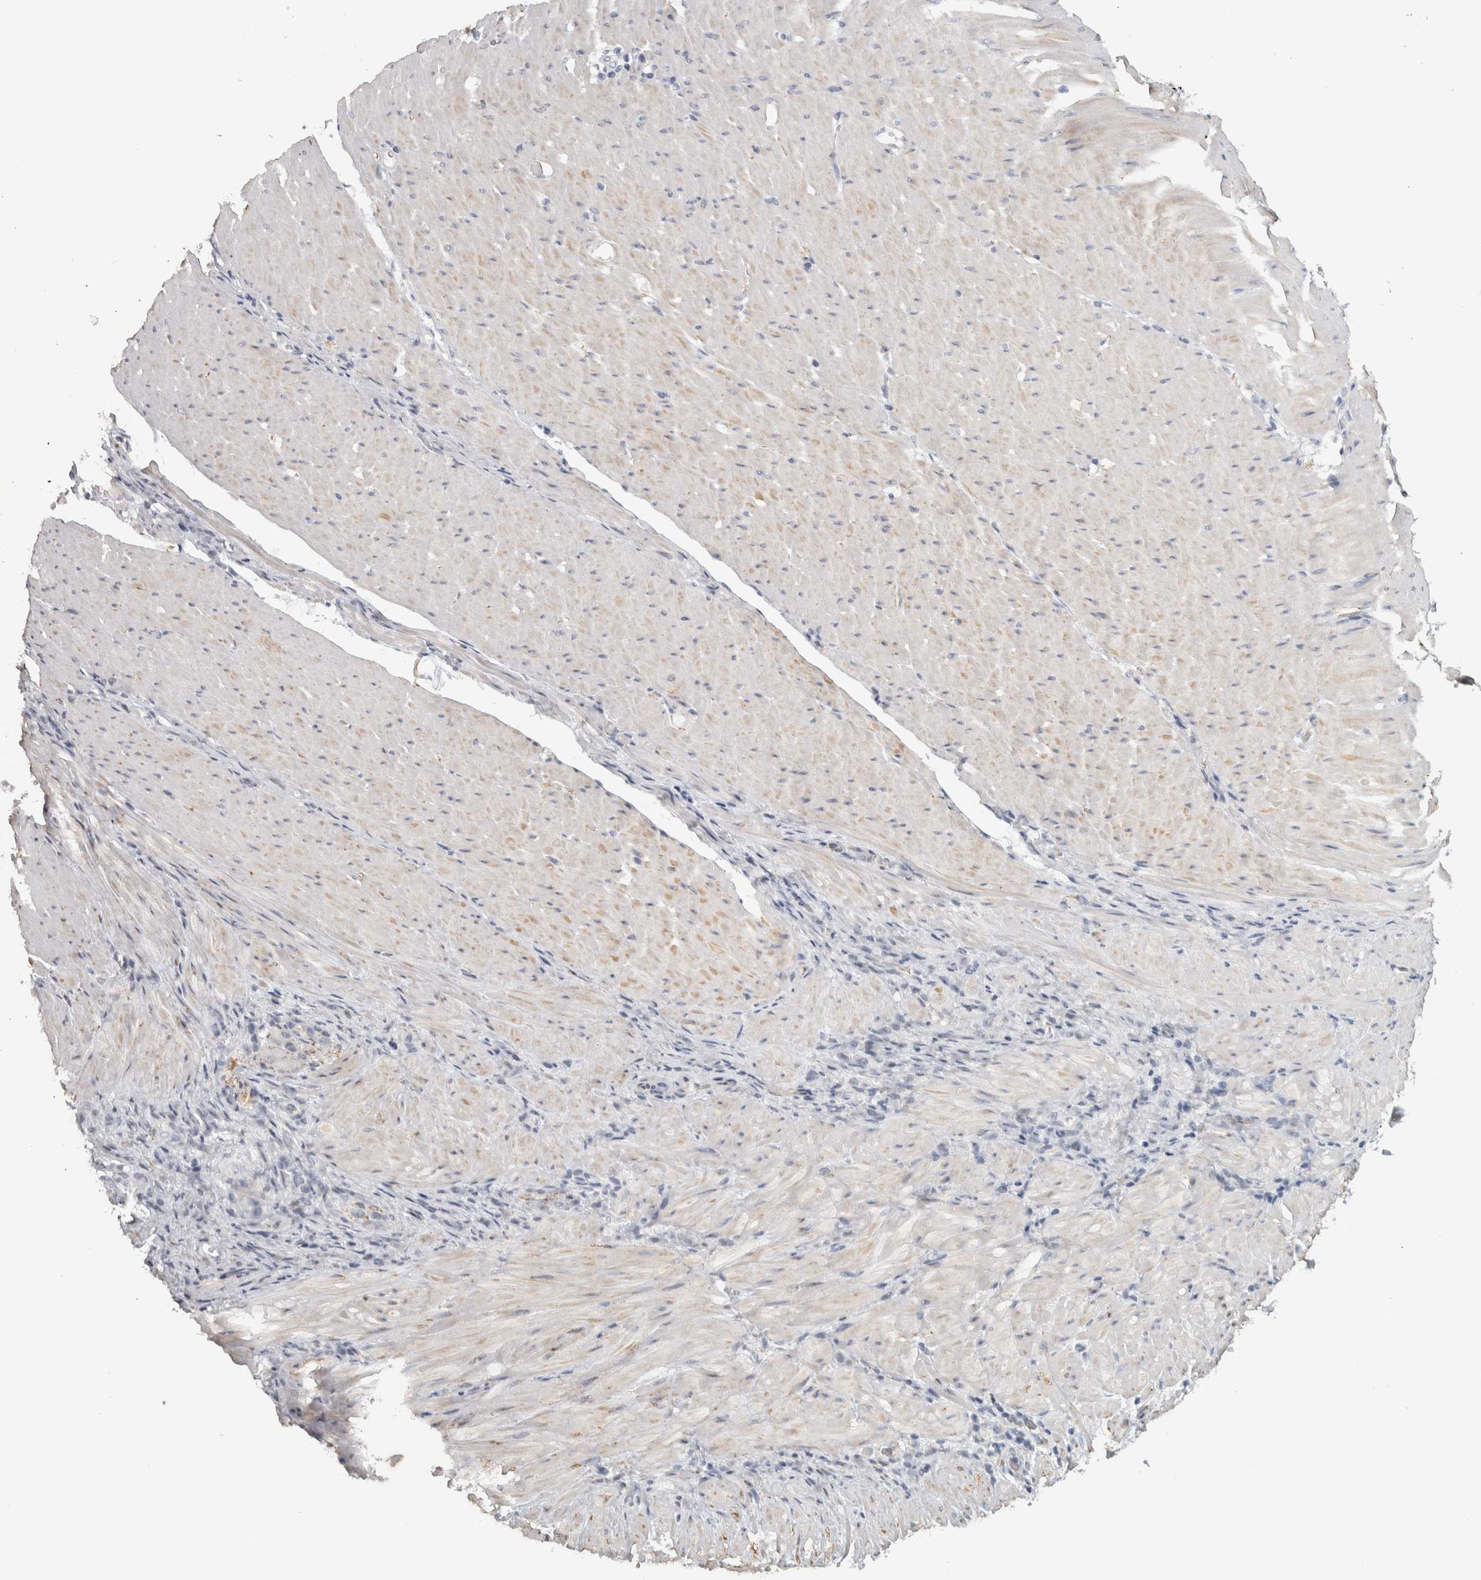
{"staining": {"intensity": "negative", "quantity": "none", "location": "none"}, "tissue": "stomach cancer", "cell_type": "Tumor cells", "image_type": "cancer", "snomed": [{"axis": "morphology", "description": "Normal tissue, NOS"}, {"axis": "morphology", "description": "Adenocarcinoma, NOS"}, {"axis": "topography", "description": "Stomach"}], "caption": "This micrograph is of stomach cancer (adenocarcinoma) stained with IHC to label a protein in brown with the nuclei are counter-stained blue. There is no positivity in tumor cells.", "gene": "NECAB1", "patient": {"sex": "male", "age": 82}}